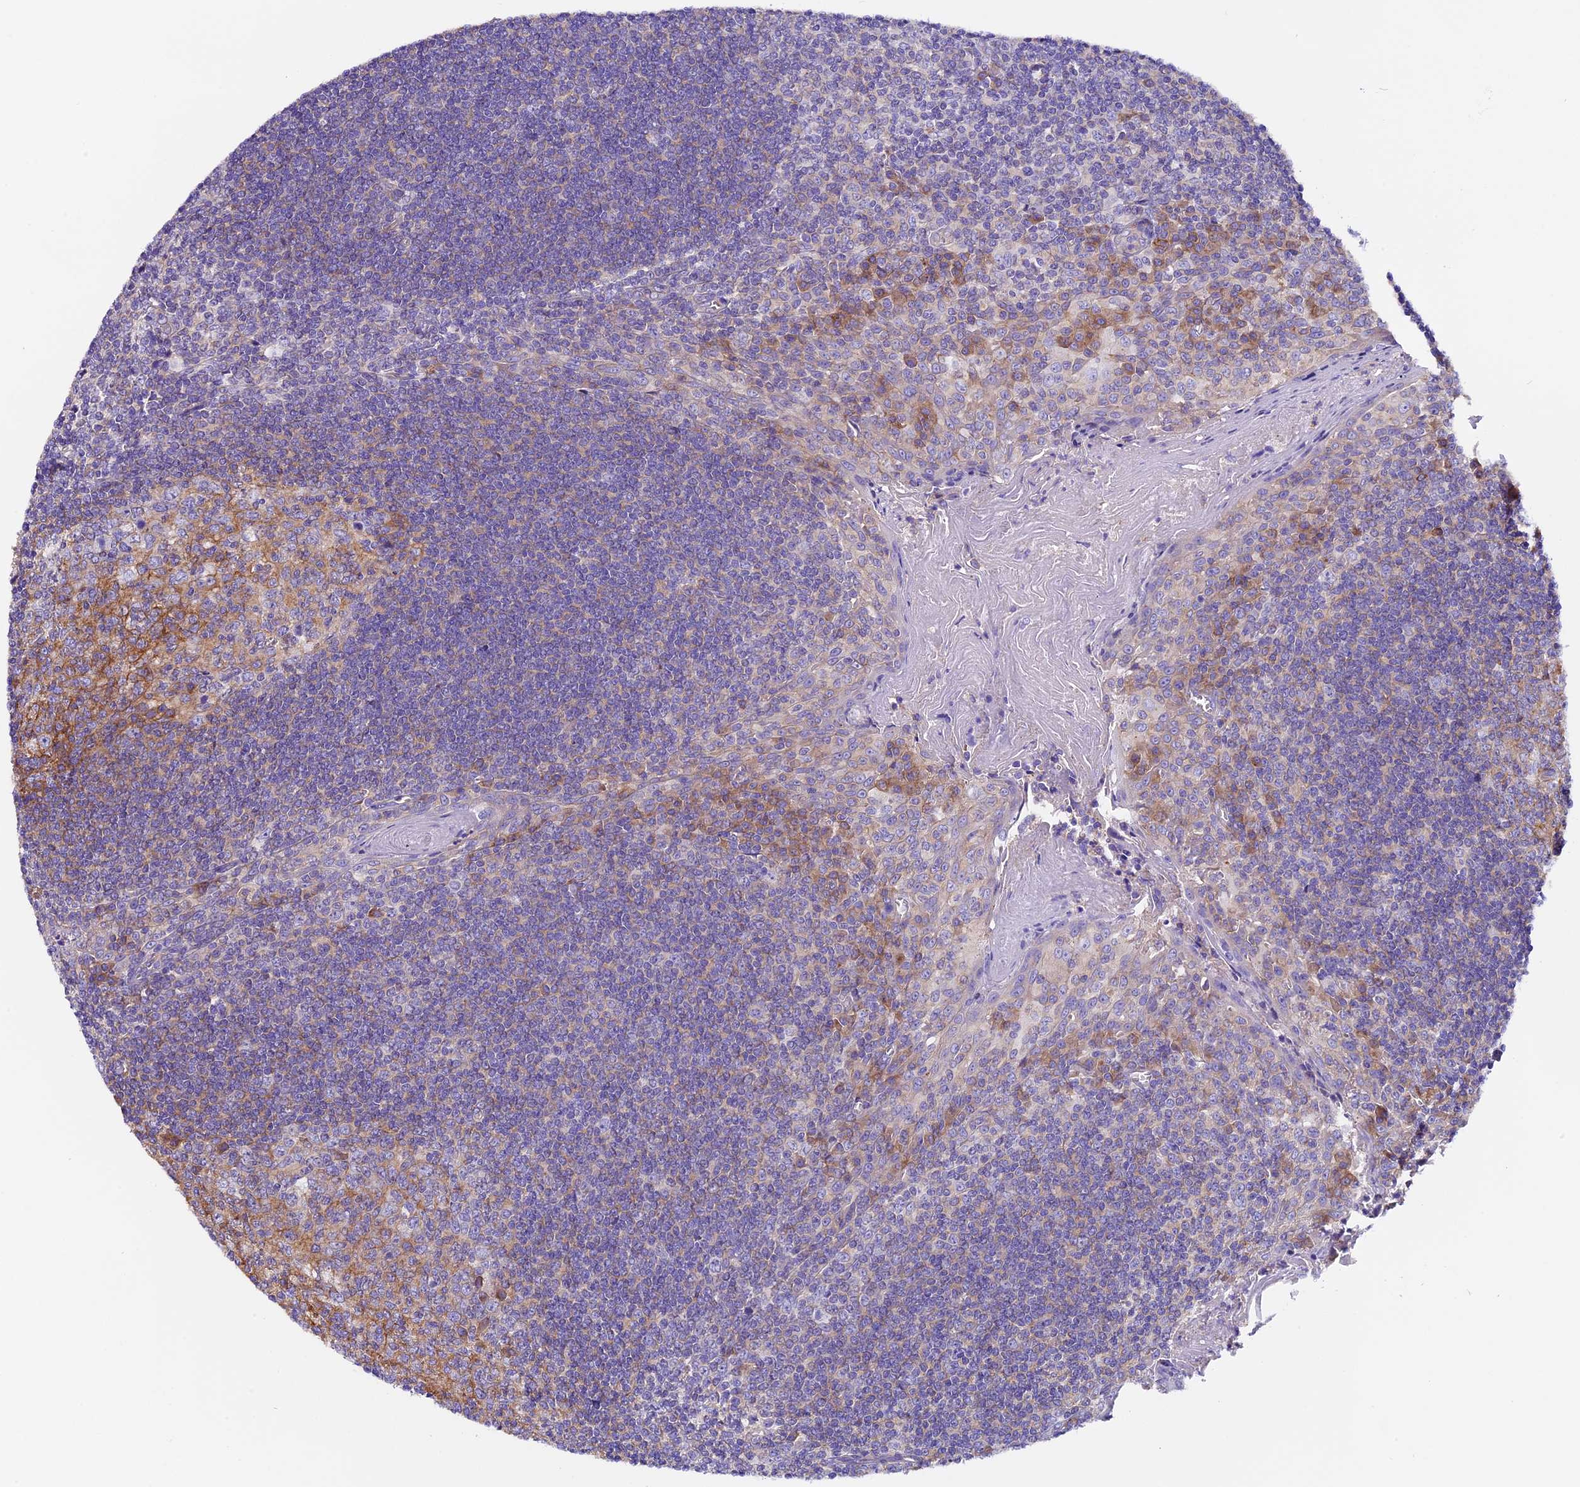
{"staining": {"intensity": "moderate", "quantity": "25%-75%", "location": "cytoplasmic/membranous"}, "tissue": "tonsil", "cell_type": "Germinal center cells", "image_type": "normal", "snomed": [{"axis": "morphology", "description": "Normal tissue, NOS"}, {"axis": "topography", "description": "Tonsil"}], "caption": "Immunohistochemistry (DAB (3,3'-diaminobenzidine)) staining of unremarkable human tonsil exhibits moderate cytoplasmic/membranous protein positivity in approximately 25%-75% of germinal center cells. (DAB = brown stain, brightfield microscopy at high magnification).", "gene": "COMTD1", "patient": {"sex": "male", "age": 27}}